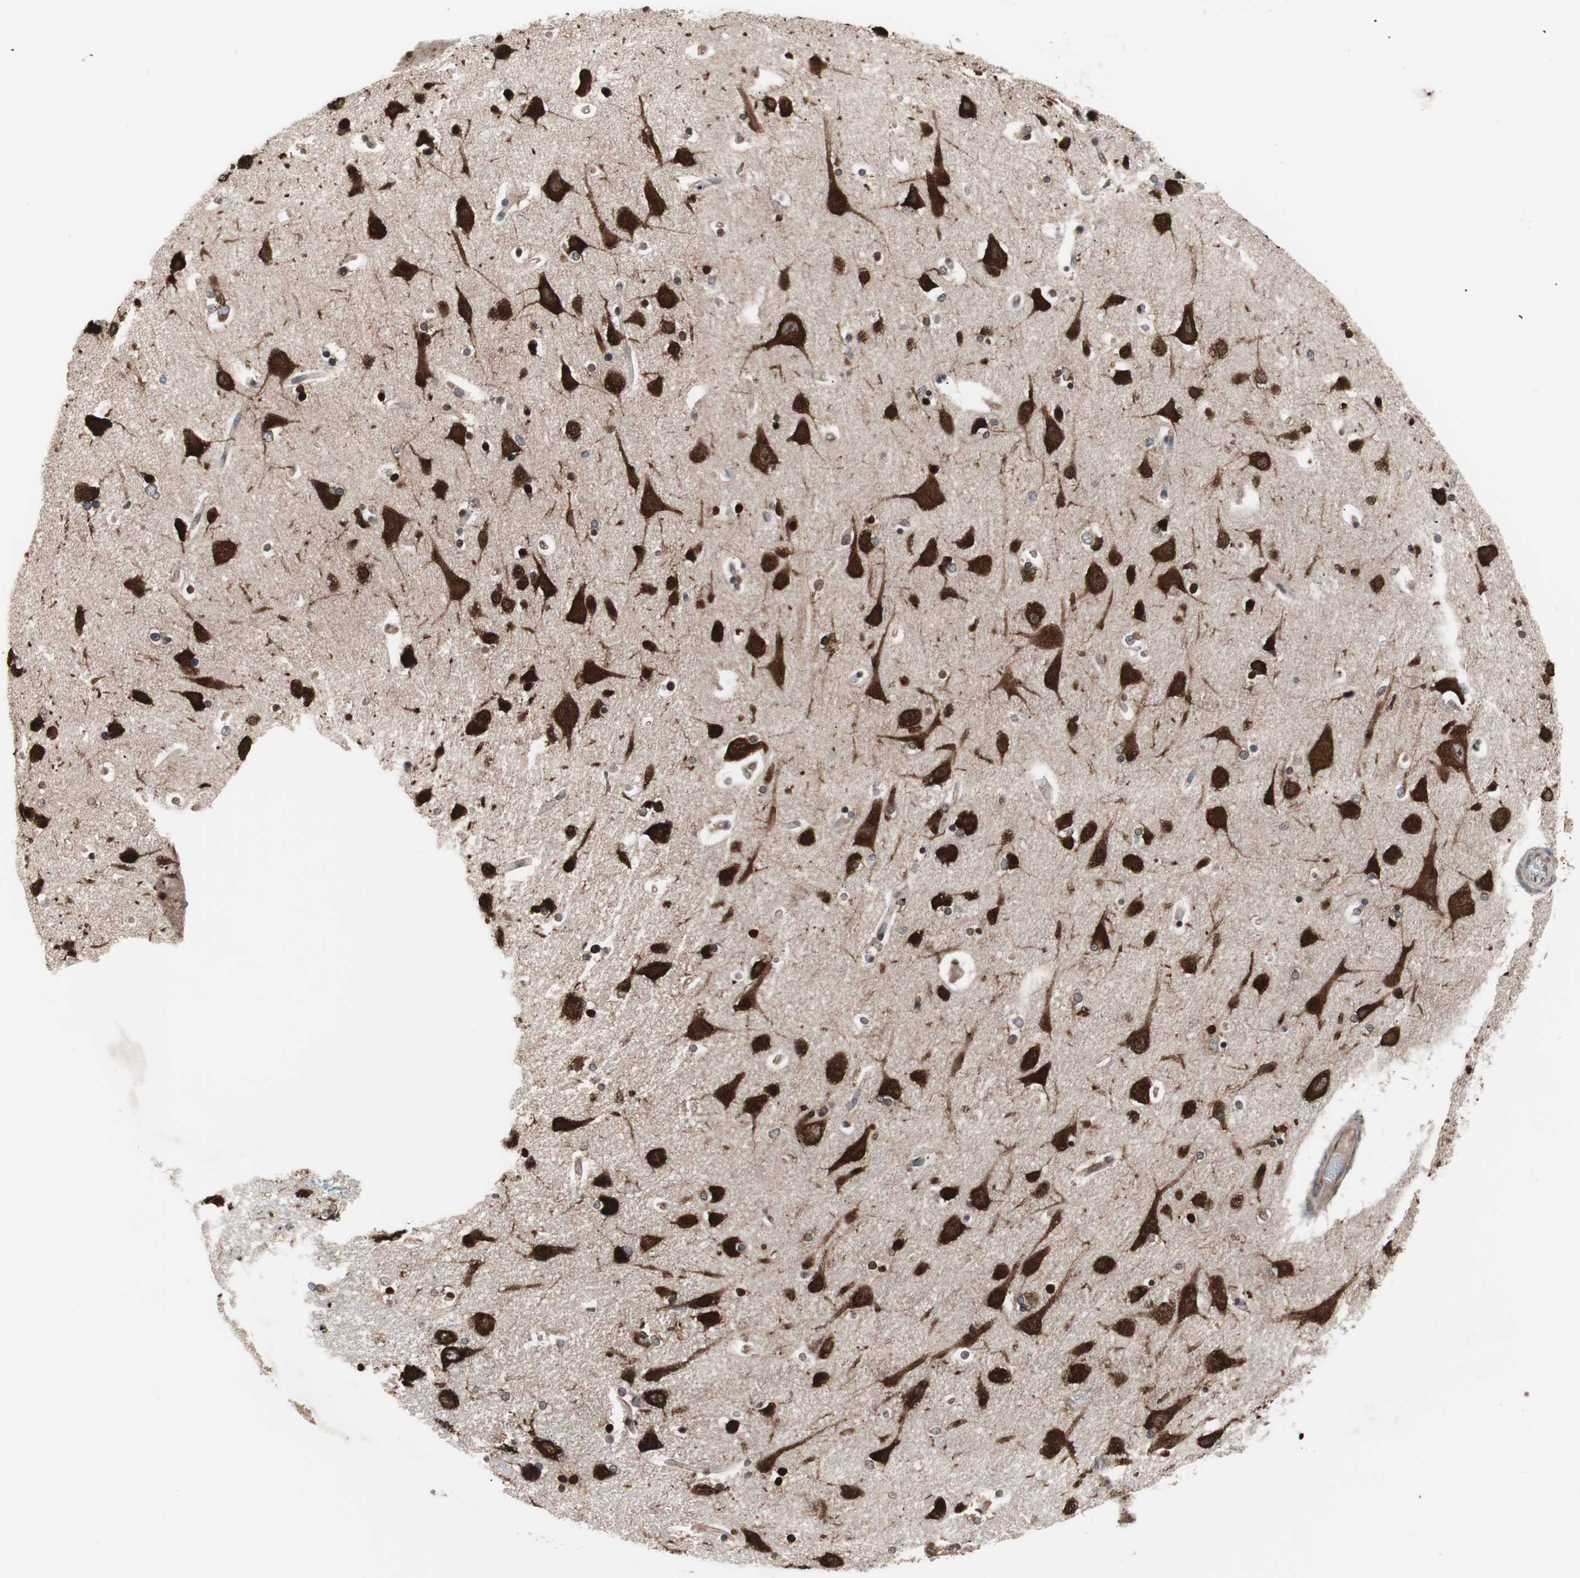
{"staining": {"intensity": "moderate", "quantity": "25%-75%", "location": "cytoplasmic/membranous"}, "tissue": "caudate", "cell_type": "Glial cells", "image_type": "normal", "snomed": [{"axis": "morphology", "description": "Normal tissue, NOS"}, {"axis": "topography", "description": "Lateral ventricle wall"}], "caption": "IHC photomicrograph of normal caudate: human caudate stained using immunohistochemistry (IHC) shows medium levels of moderate protein expression localized specifically in the cytoplasmic/membranous of glial cells, appearing as a cytoplasmic/membranous brown color.", "gene": "IRS1", "patient": {"sex": "female", "age": 54}}